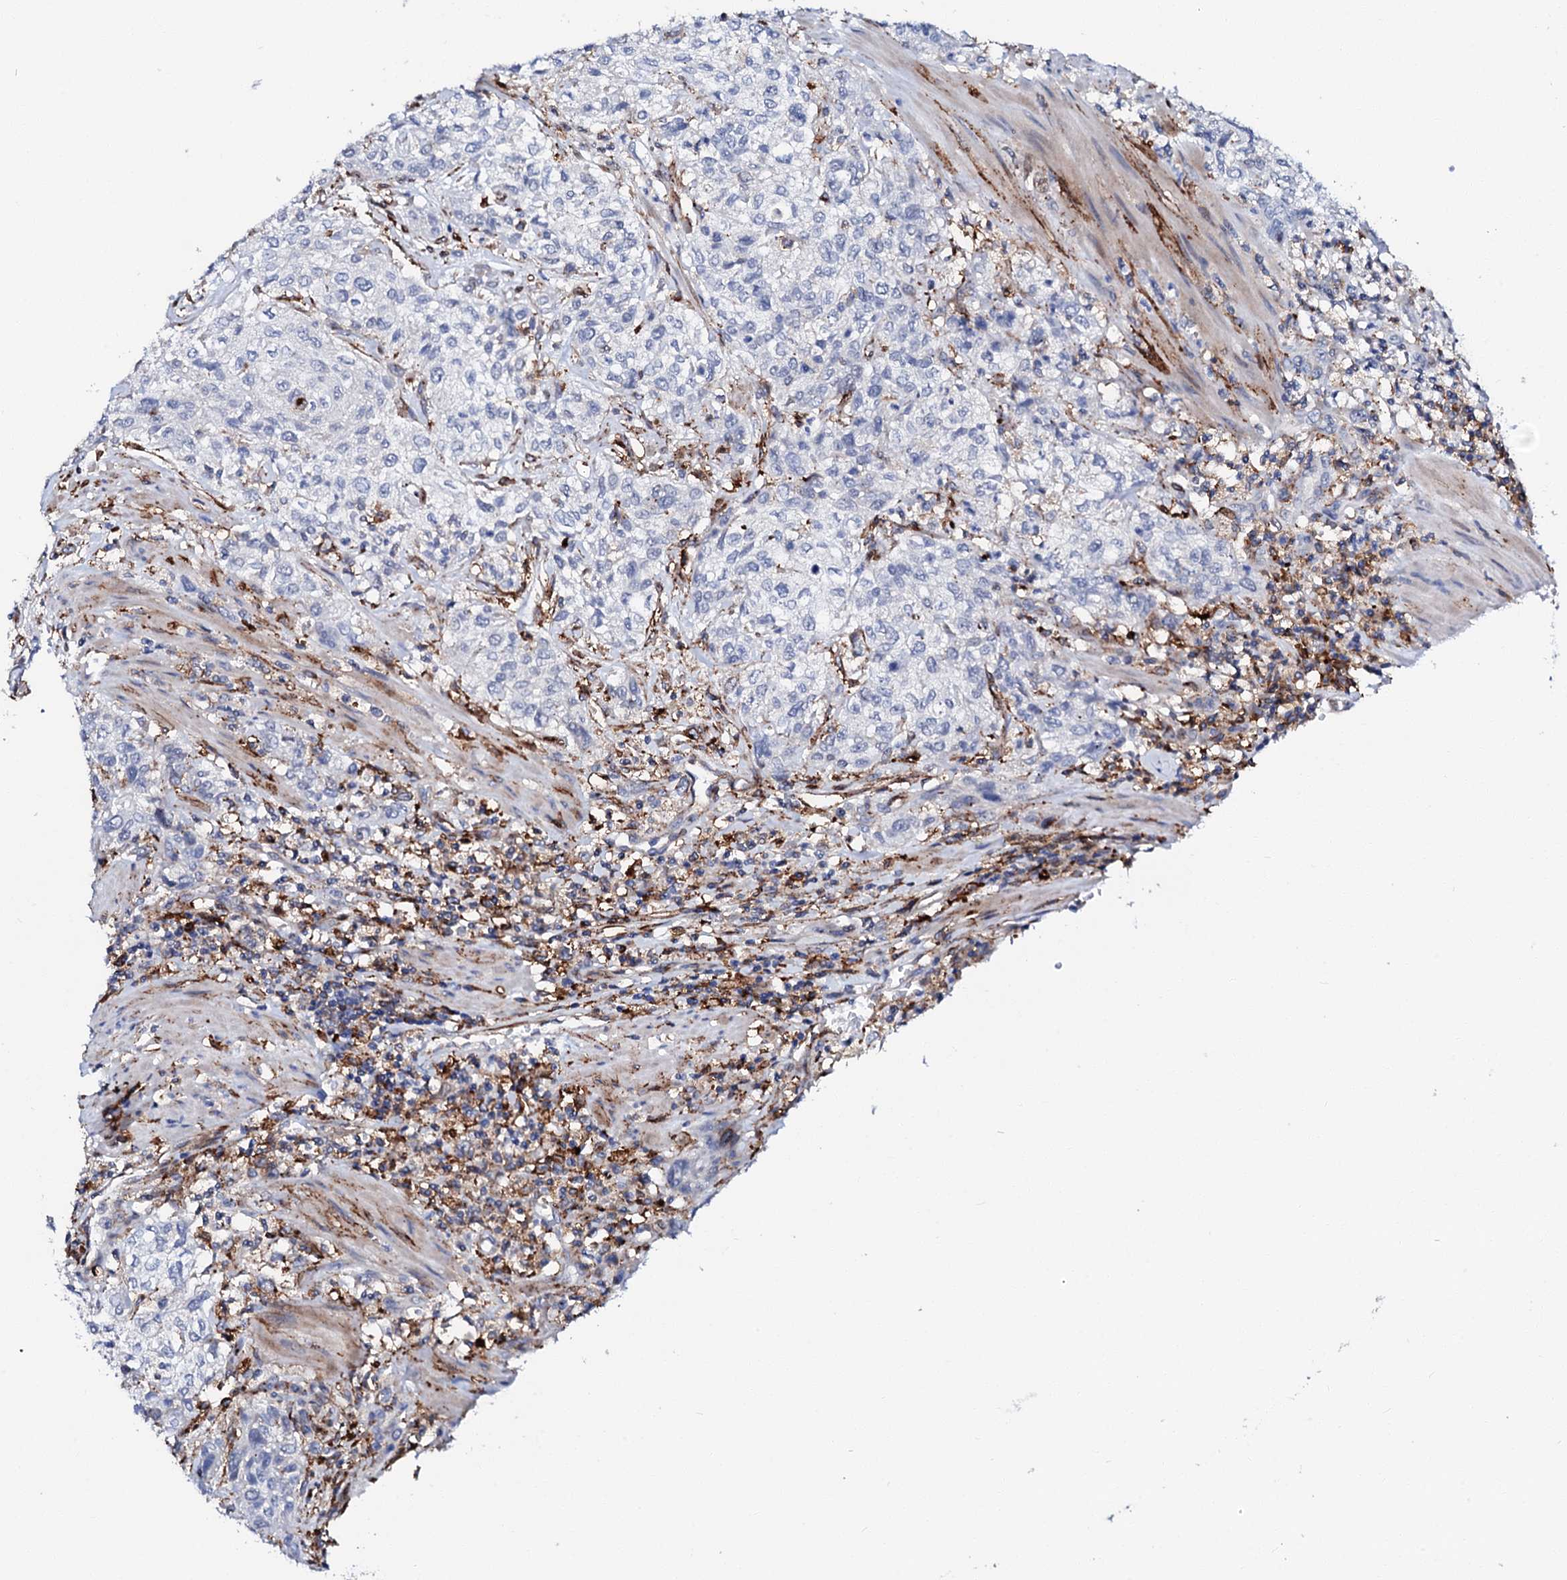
{"staining": {"intensity": "negative", "quantity": "none", "location": "none"}, "tissue": "urothelial cancer", "cell_type": "Tumor cells", "image_type": "cancer", "snomed": [{"axis": "morphology", "description": "Normal tissue, NOS"}, {"axis": "morphology", "description": "Urothelial carcinoma, NOS"}, {"axis": "topography", "description": "Urinary bladder"}, {"axis": "topography", "description": "Peripheral nerve tissue"}], "caption": "Image shows no protein staining in tumor cells of urothelial cancer tissue.", "gene": "MED13L", "patient": {"sex": "male", "age": 35}}